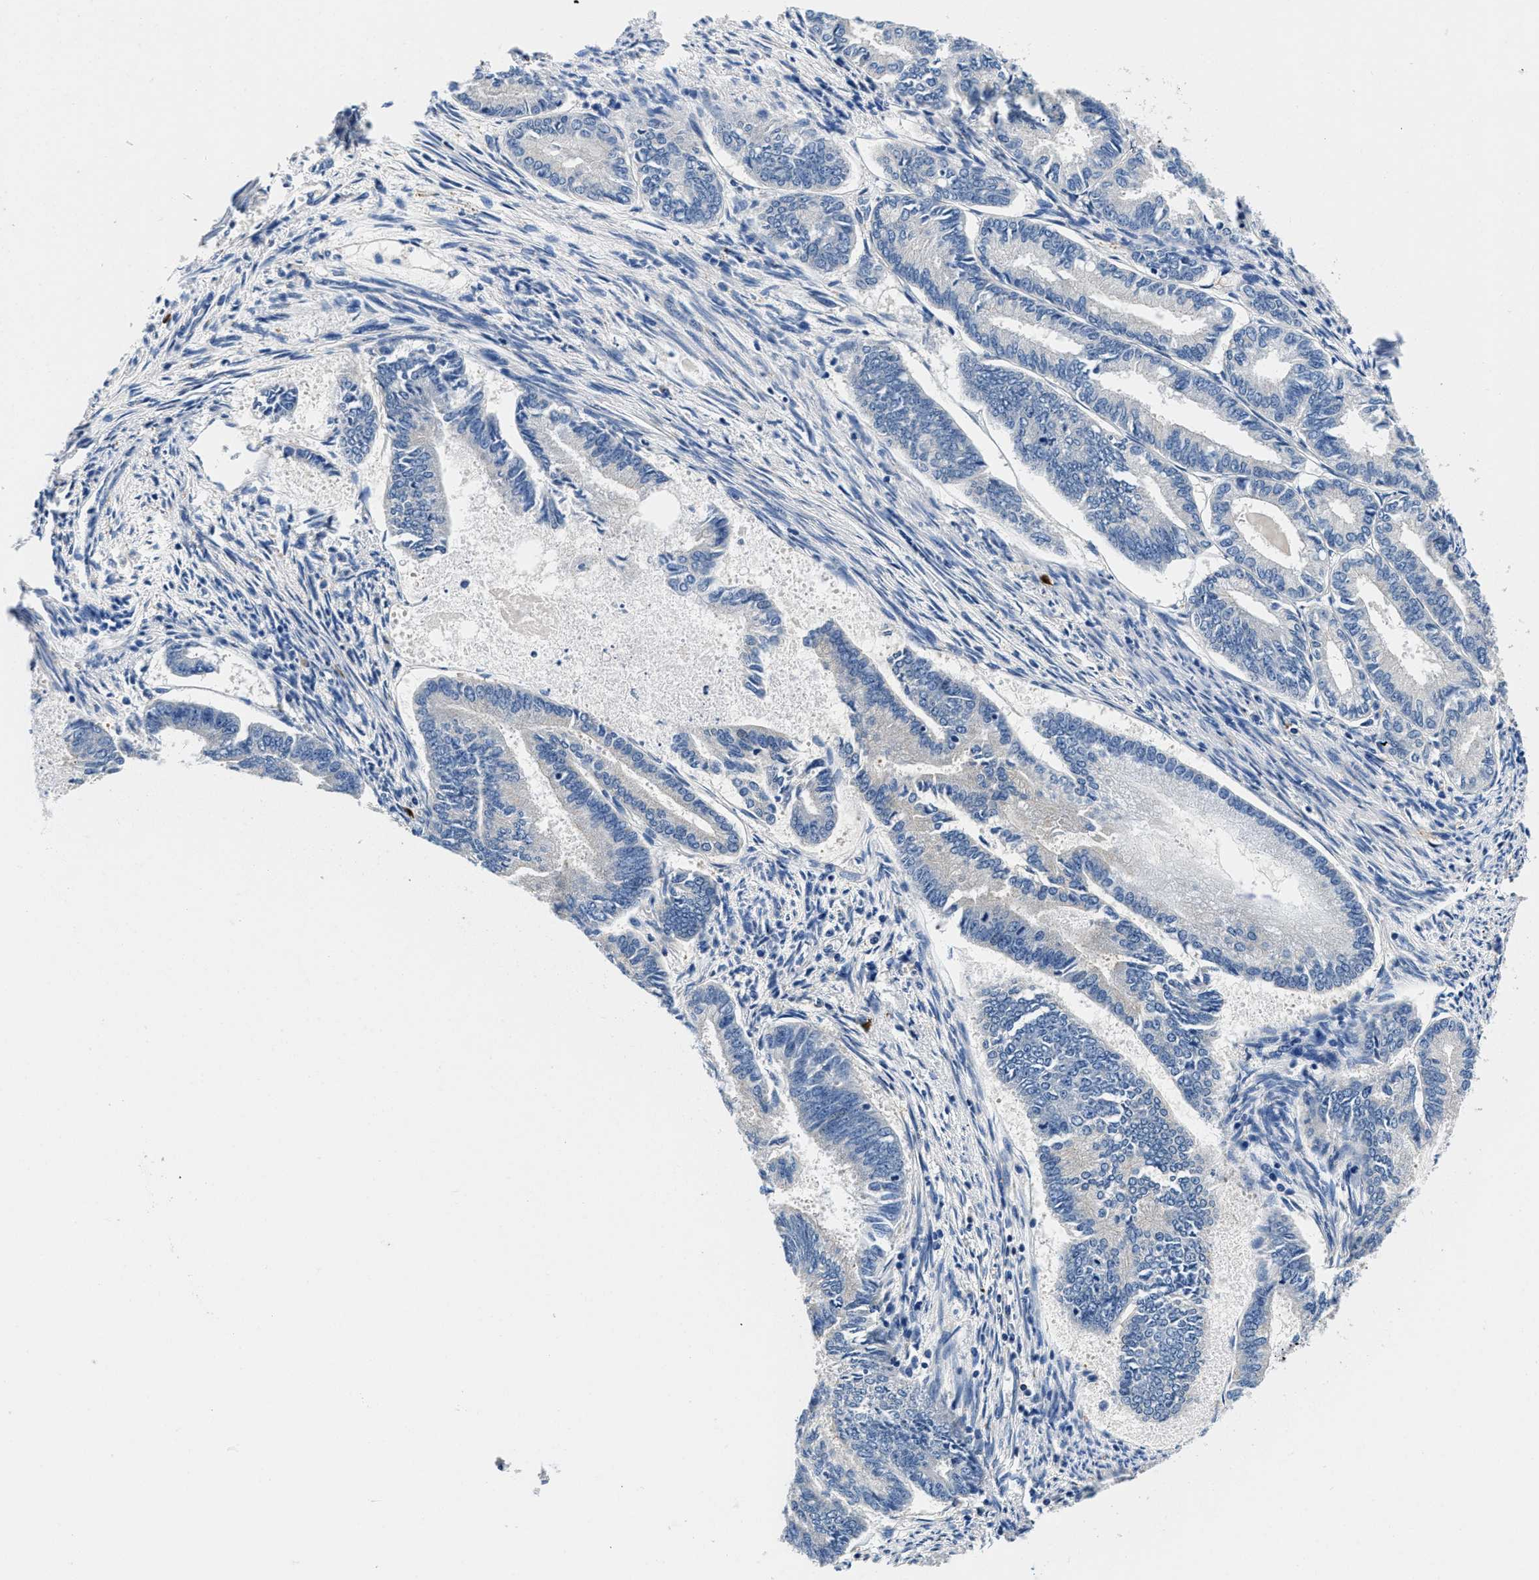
{"staining": {"intensity": "negative", "quantity": "none", "location": "none"}, "tissue": "endometrial cancer", "cell_type": "Tumor cells", "image_type": "cancer", "snomed": [{"axis": "morphology", "description": "Adenocarcinoma, NOS"}, {"axis": "topography", "description": "Endometrium"}], "caption": "Image shows no protein positivity in tumor cells of endometrial adenocarcinoma tissue. (DAB immunohistochemistry (IHC) with hematoxylin counter stain).", "gene": "ZFAND3", "patient": {"sex": "female", "age": 86}}